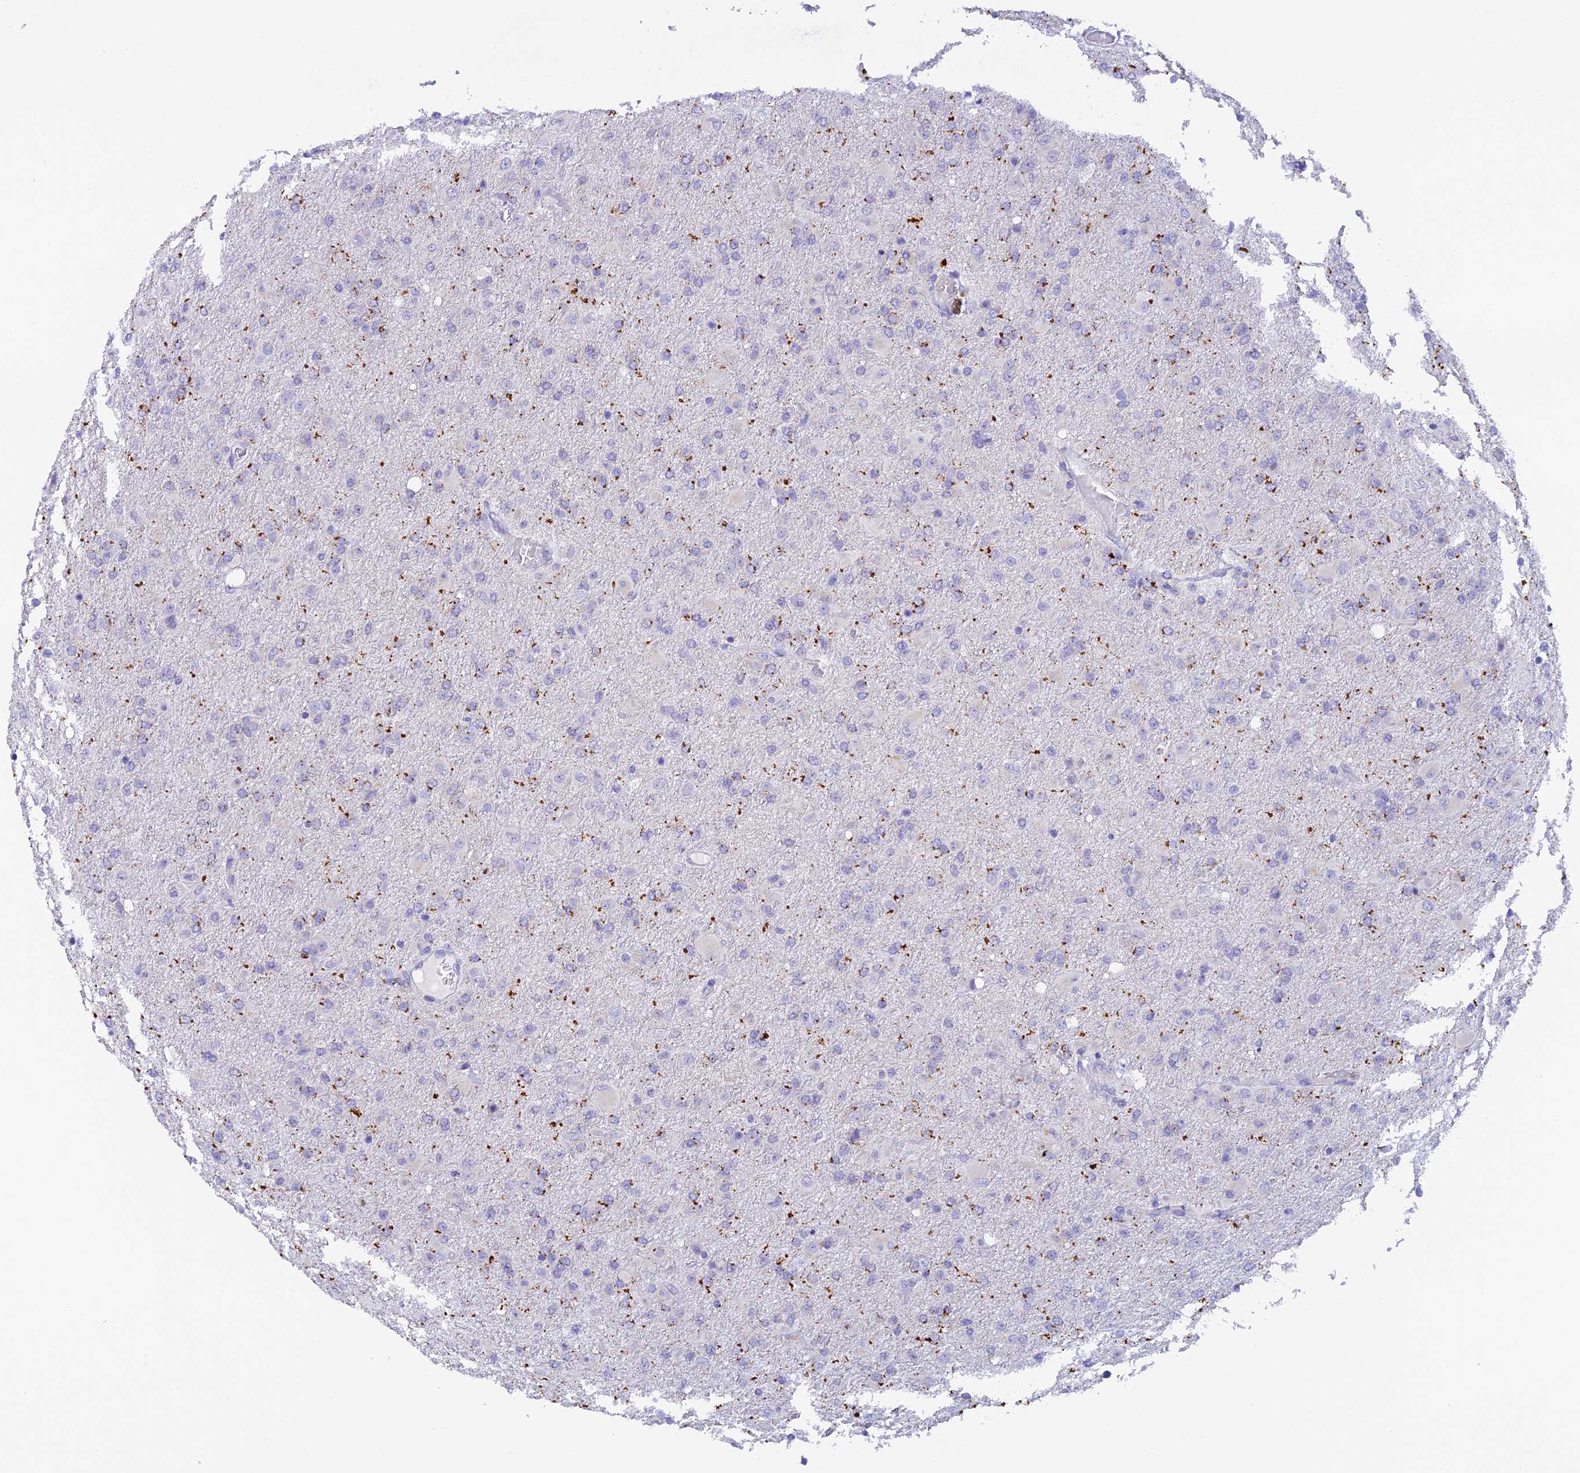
{"staining": {"intensity": "negative", "quantity": "none", "location": "none"}, "tissue": "glioma", "cell_type": "Tumor cells", "image_type": "cancer", "snomed": [{"axis": "morphology", "description": "Glioma, malignant, Low grade"}, {"axis": "topography", "description": "Brain"}], "caption": "Tumor cells show no significant protein expression in glioma.", "gene": "C12orf29", "patient": {"sex": "male", "age": 65}}